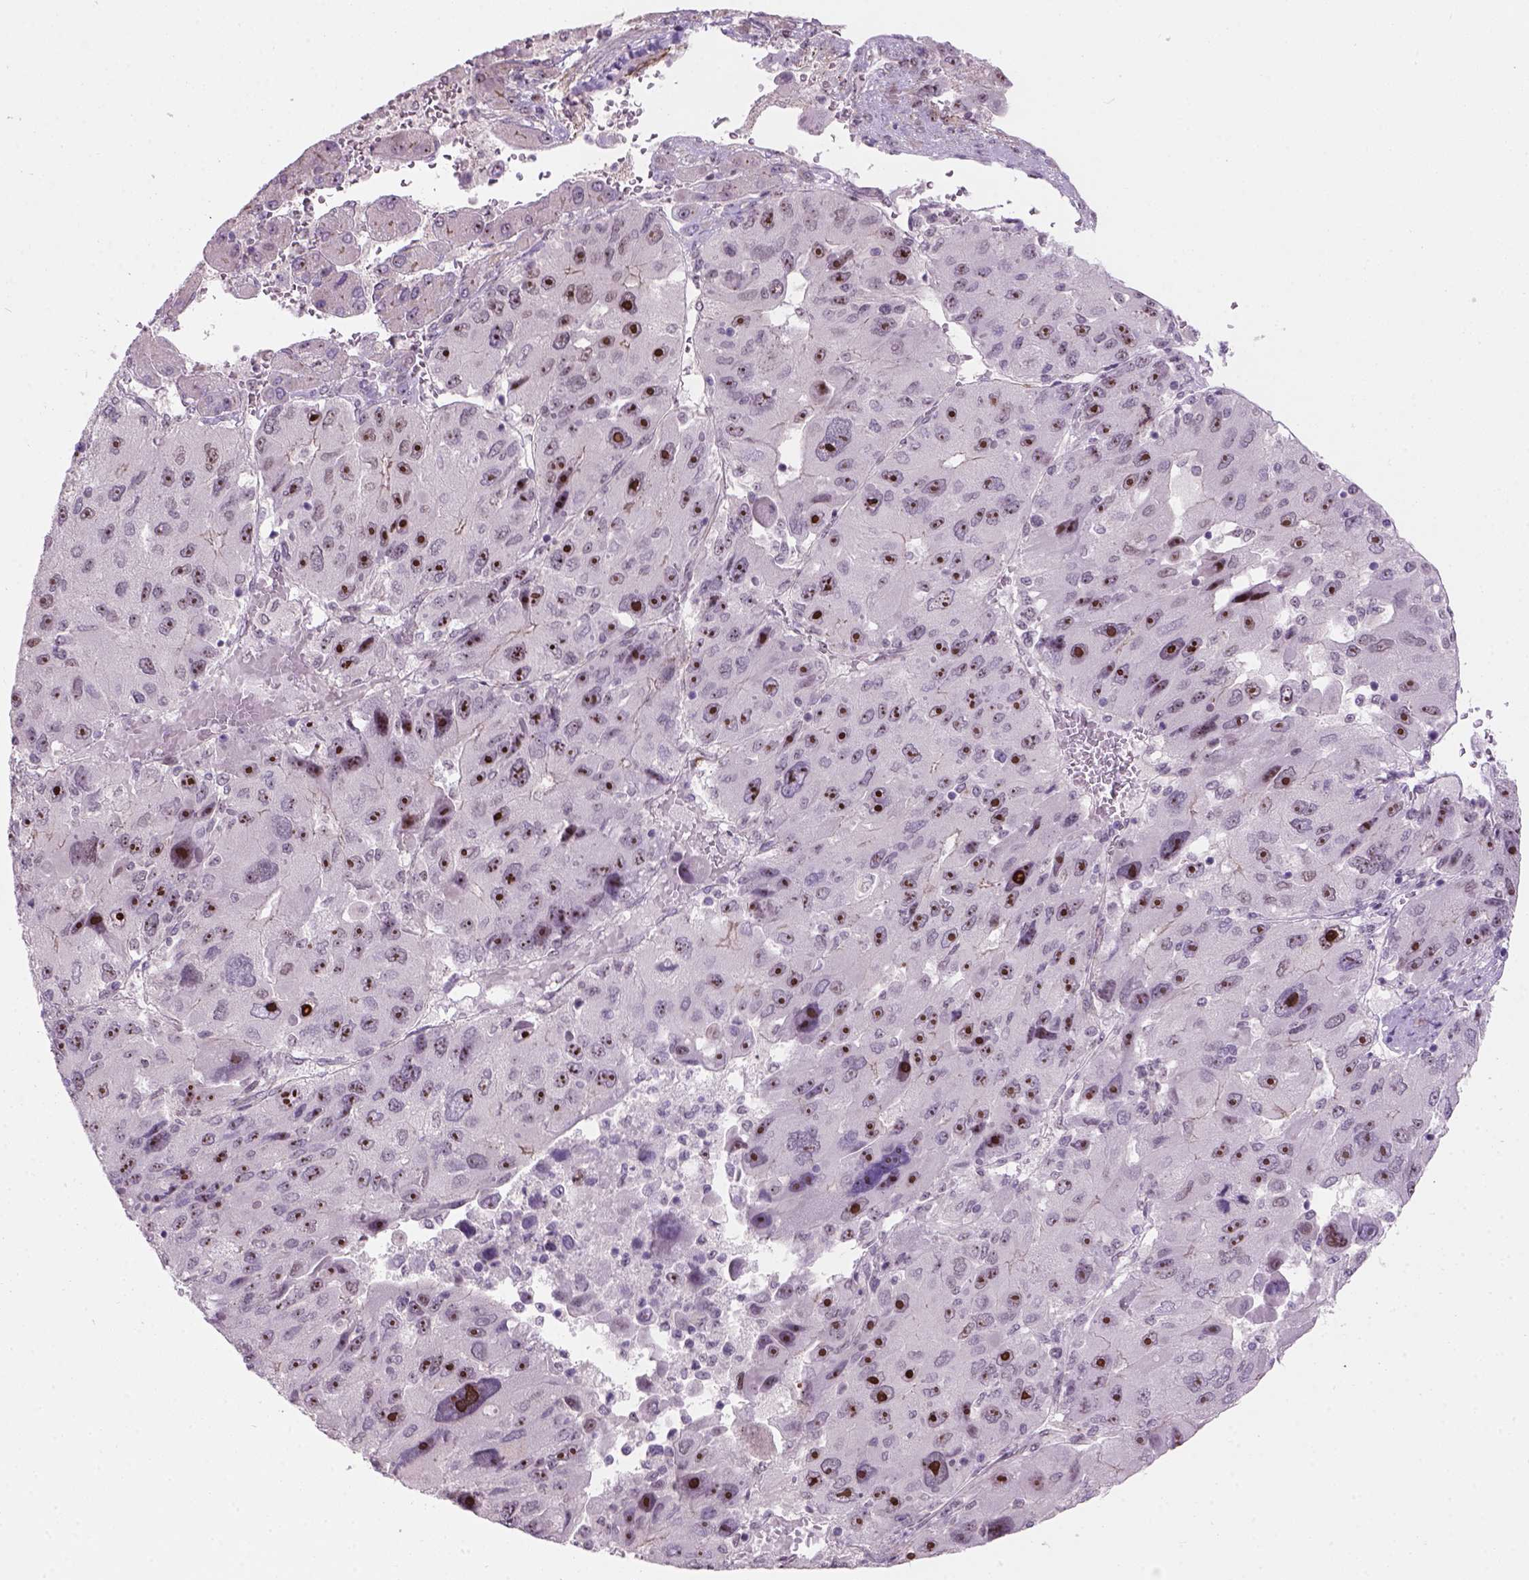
{"staining": {"intensity": "strong", "quantity": "25%-75%", "location": "nuclear"}, "tissue": "liver cancer", "cell_type": "Tumor cells", "image_type": "cancer", "snomed": [{"axis": "morphology", "description": "Carcinoma, Hepatocellular, NOS"}, {"axis": "topography", "description": "Liver"}], "caption": "A high amount of strong nuclear staining is present in about 25%-75% of tumor cells in liver hepatocellular carcinoma tissue.", "gene": "RRS1", "patient": {"sex": "female", "age": 41}}